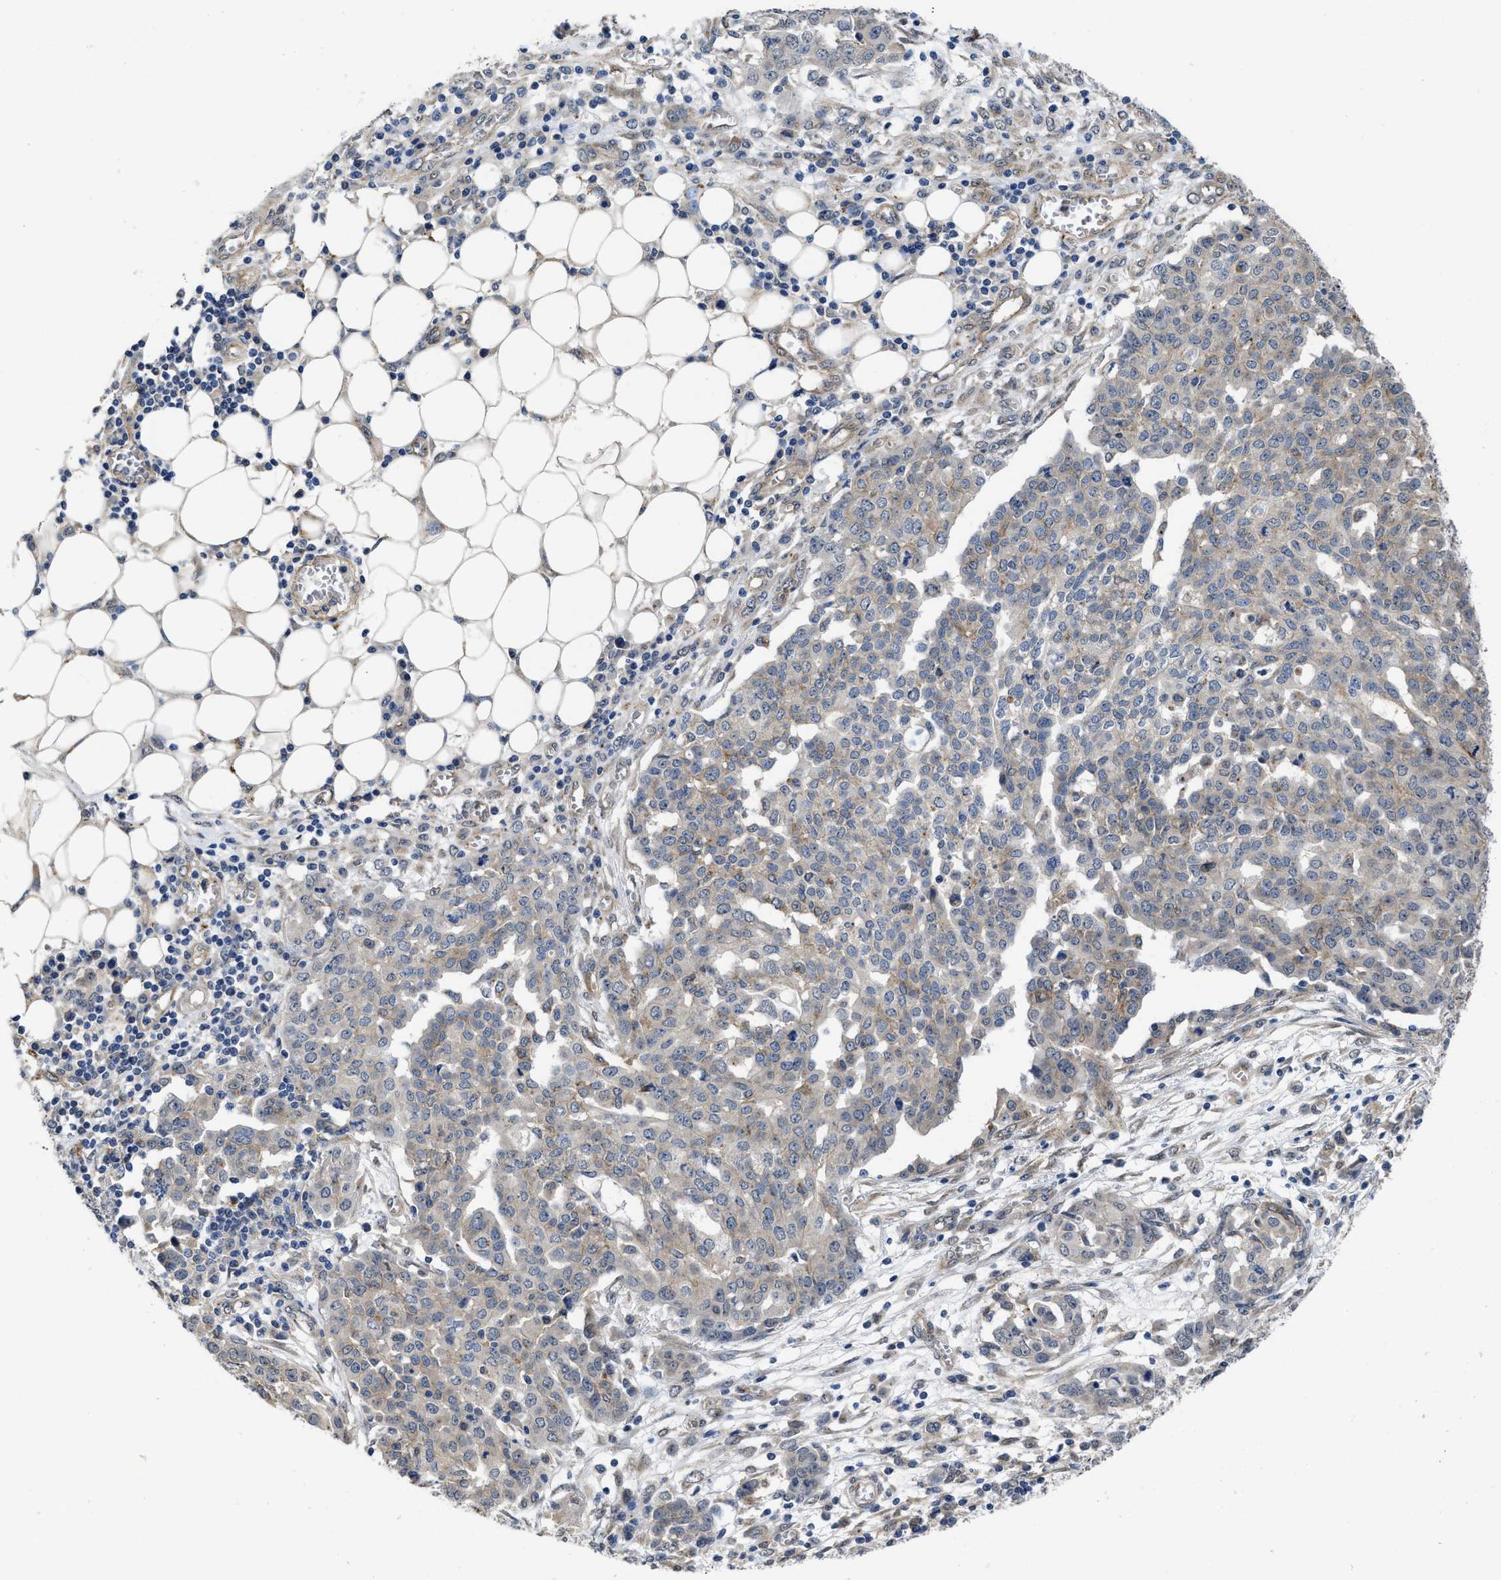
{"staining": {"intensity": "weak", "quantity": "<25%", "location": "cytoplasmic/membranous"}, "tissue": "ovarian cancer", "cell_type": "Tumor cells", "image_type": "cancer", "snomed": [{"axis": "morphology", "description": "Cystadenocarcinoma, serous, NOS"}, {"axis": "topography", "description": "Soft tissue"}, {"axis": "topography", "description": "Ovary"}], "caption": "High magnification brightfield microscopy of ovarian cancer (serous cystadenocarcinoma) stained with DAB (brown) and counterstained with hematoxylin (blue): tumor cells show no significant staining. (Stains: DAB (3,3'-diaminobenzidine) IHC with hematoxylin counter stain, Microscopy: brightfield microscopy at high magnification).", "gene": "PKD2", "patient": {"sex": "female", "age": 57}}